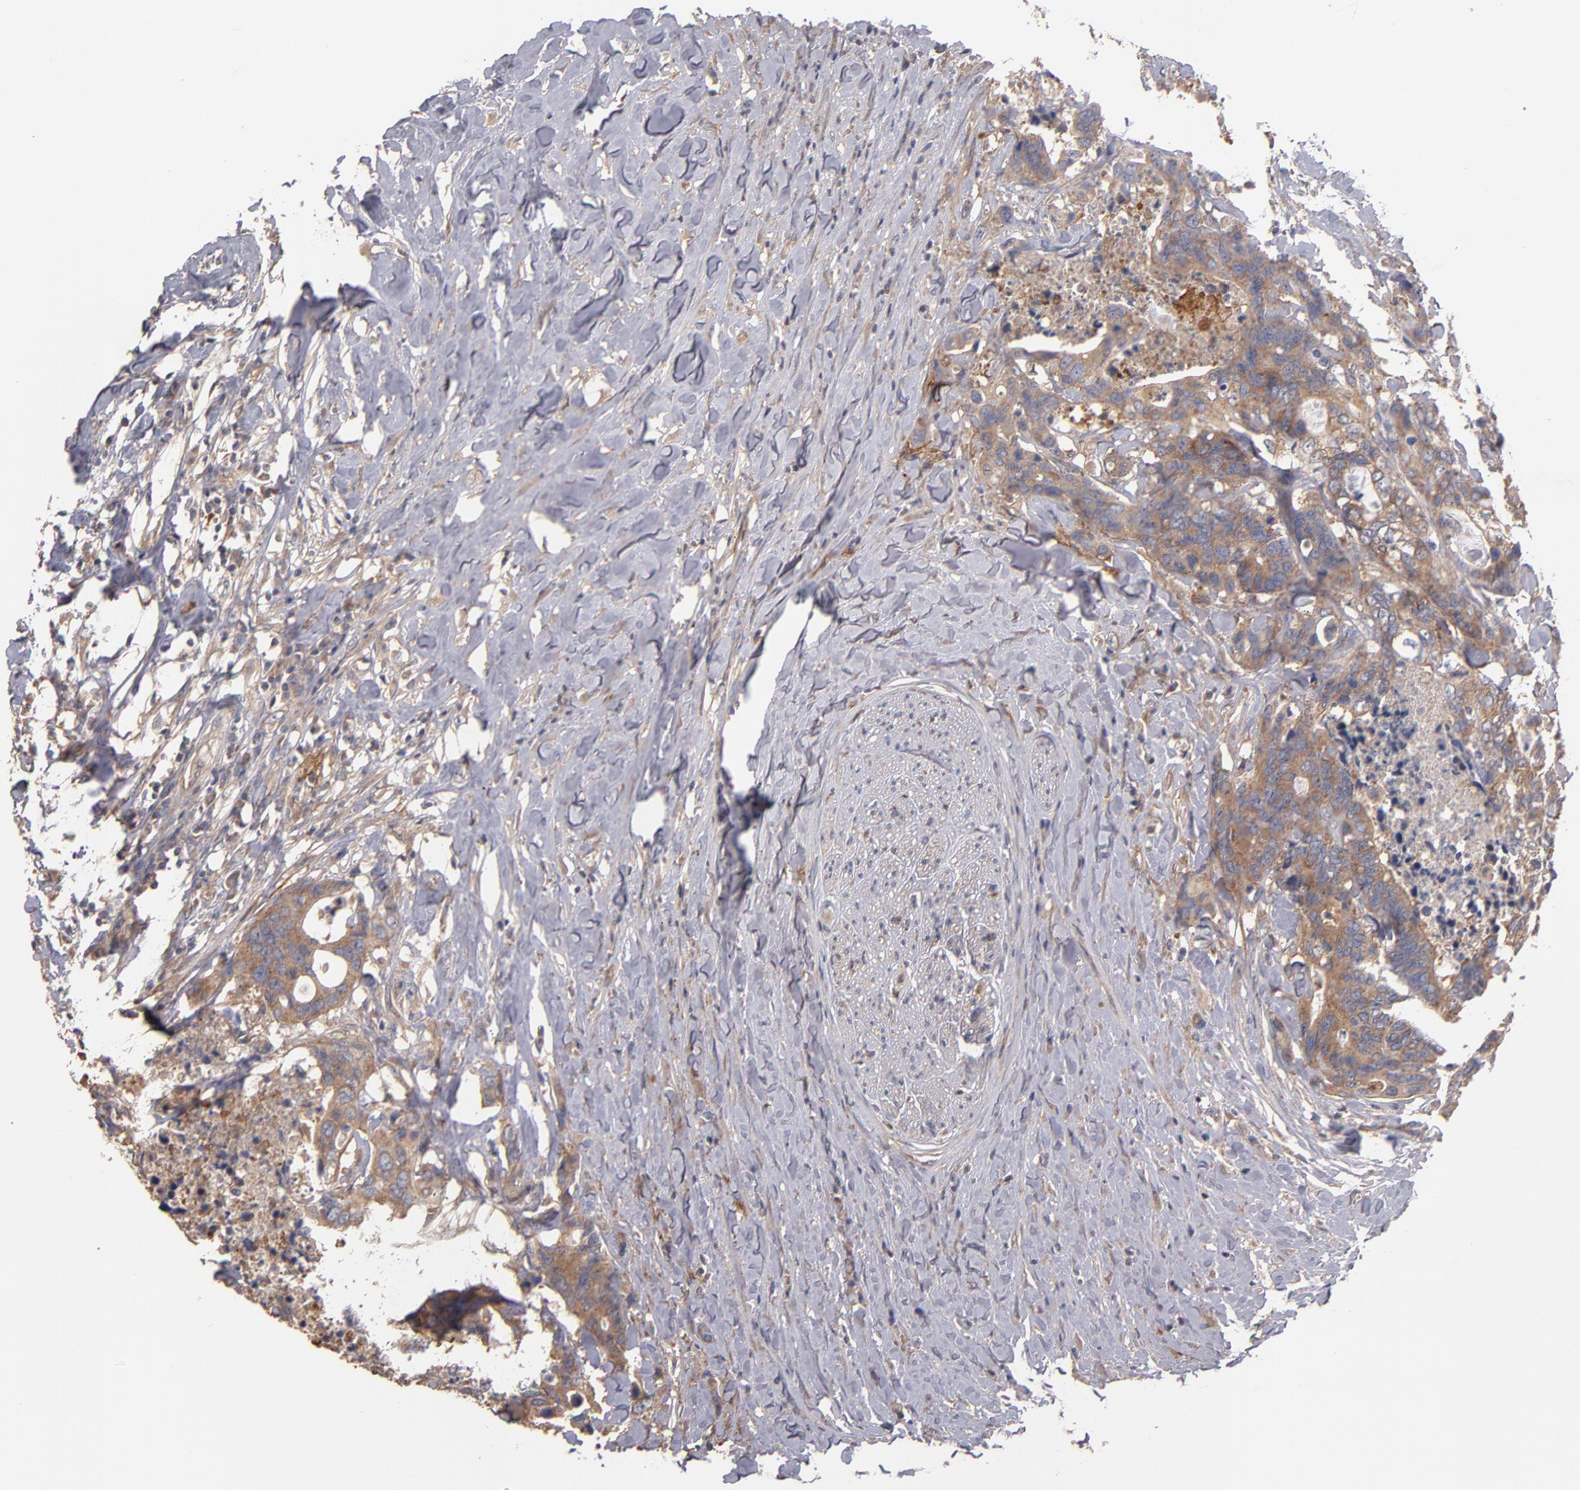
{"staining": {"intensity": "strong", "quantity": ">75%", "location": "cytoplasmic/membranous"}, "tissue": "colorectal cancer", "cell_type": "Tumor cells", "image_type": "cancer", "snomed": [{"axis": "morphology", "description": "Adenocarcinoma, NOS"}, {"axis": "topography", "description": "Rectum"}], "caption": "The immunohistochemical stain shows strong cytoplasmic/membranous staining in tumor cells of colorectal adenocarcinoma tissue.", "gene": "DACT1", "patient": {"sex": "male", "age": 55}}